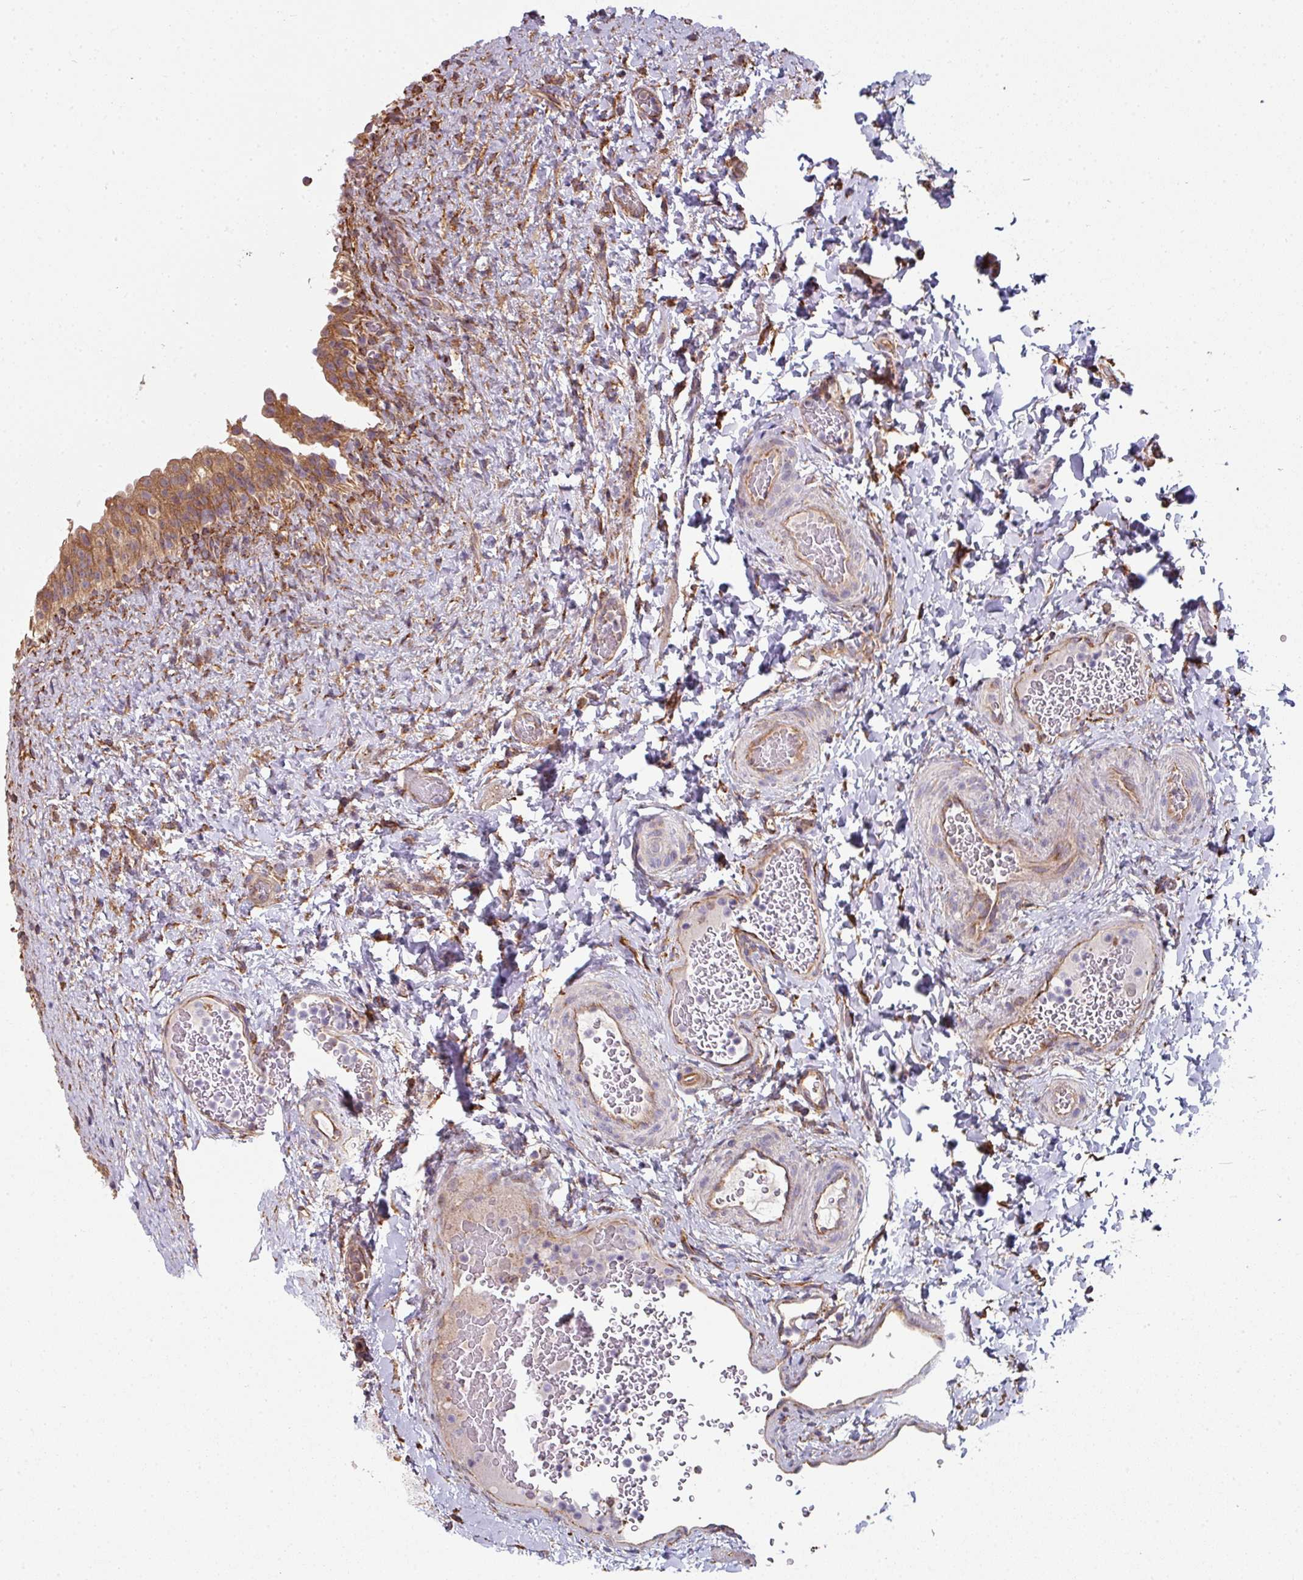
{"staining": {"intensity": "moderate", "quantity": ">75%", "location": "cytoplasmic/membranous"}, "tissue": "urinary bladder", "cell_type": "Urothelial cells", "image_type": "normal", "snomed": [{"axis": "morphology", "description": "Normal tissue, NOS"}, {"axis": "topography", "description": "Urinary bladder"}], "caption": "Protein staining of unremarkable urinary bladder displays moderate cytoplasmic/membranous positivity in about >75% of urothelial cells. (DAB IHC, brown staining for protein, blue staining for nuclei).", "gene": "FAT4", "patient": {"sex": "female", "age": 27}}